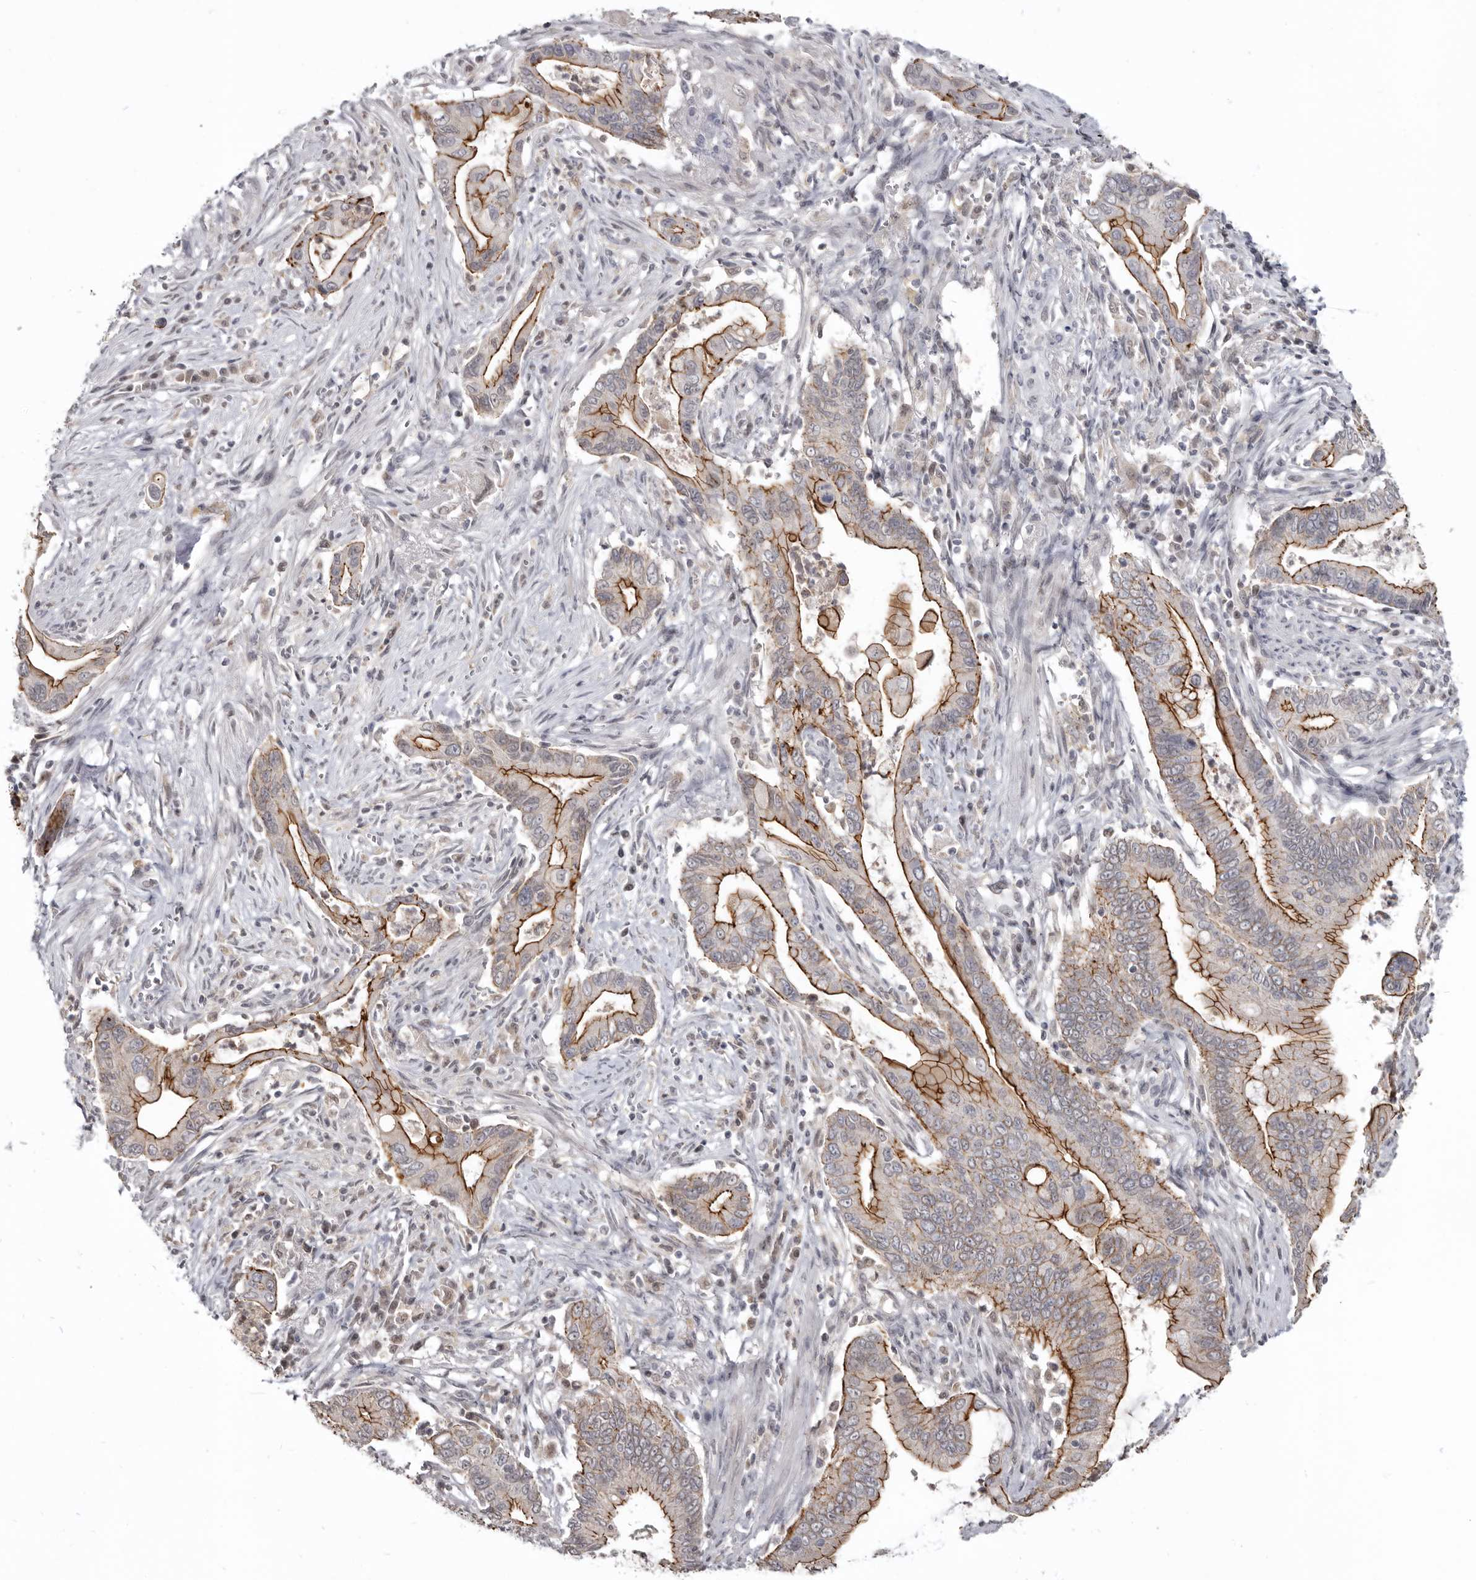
{"staining": {"intensity": "moderate", "quantity": ">75%", "location": "cytoplasmic/membranous"}, "tissue": "pancreatic cancer", "cell_type": "Tumor cells", "image_type": "cancer", "snomed": [{"axis": "morphology", "description": "Adenocarcinoma, NOS"}, {"axis": "topography", "description": "Pancreas"}], "caption": "IHC (DAB (3,3'-diaminobenzidine)) staining of human pancreatic adenocarcinoma displays moderate cytoplasmic/membranous protein staining in about >75% of tumor cells. The staining was performed using DAB, with brown indicating positive protein expression. Nuclei are stained blue with hematoxylin.", "gene": "CGN", "patient": {"sex": "male", "age": 78}}